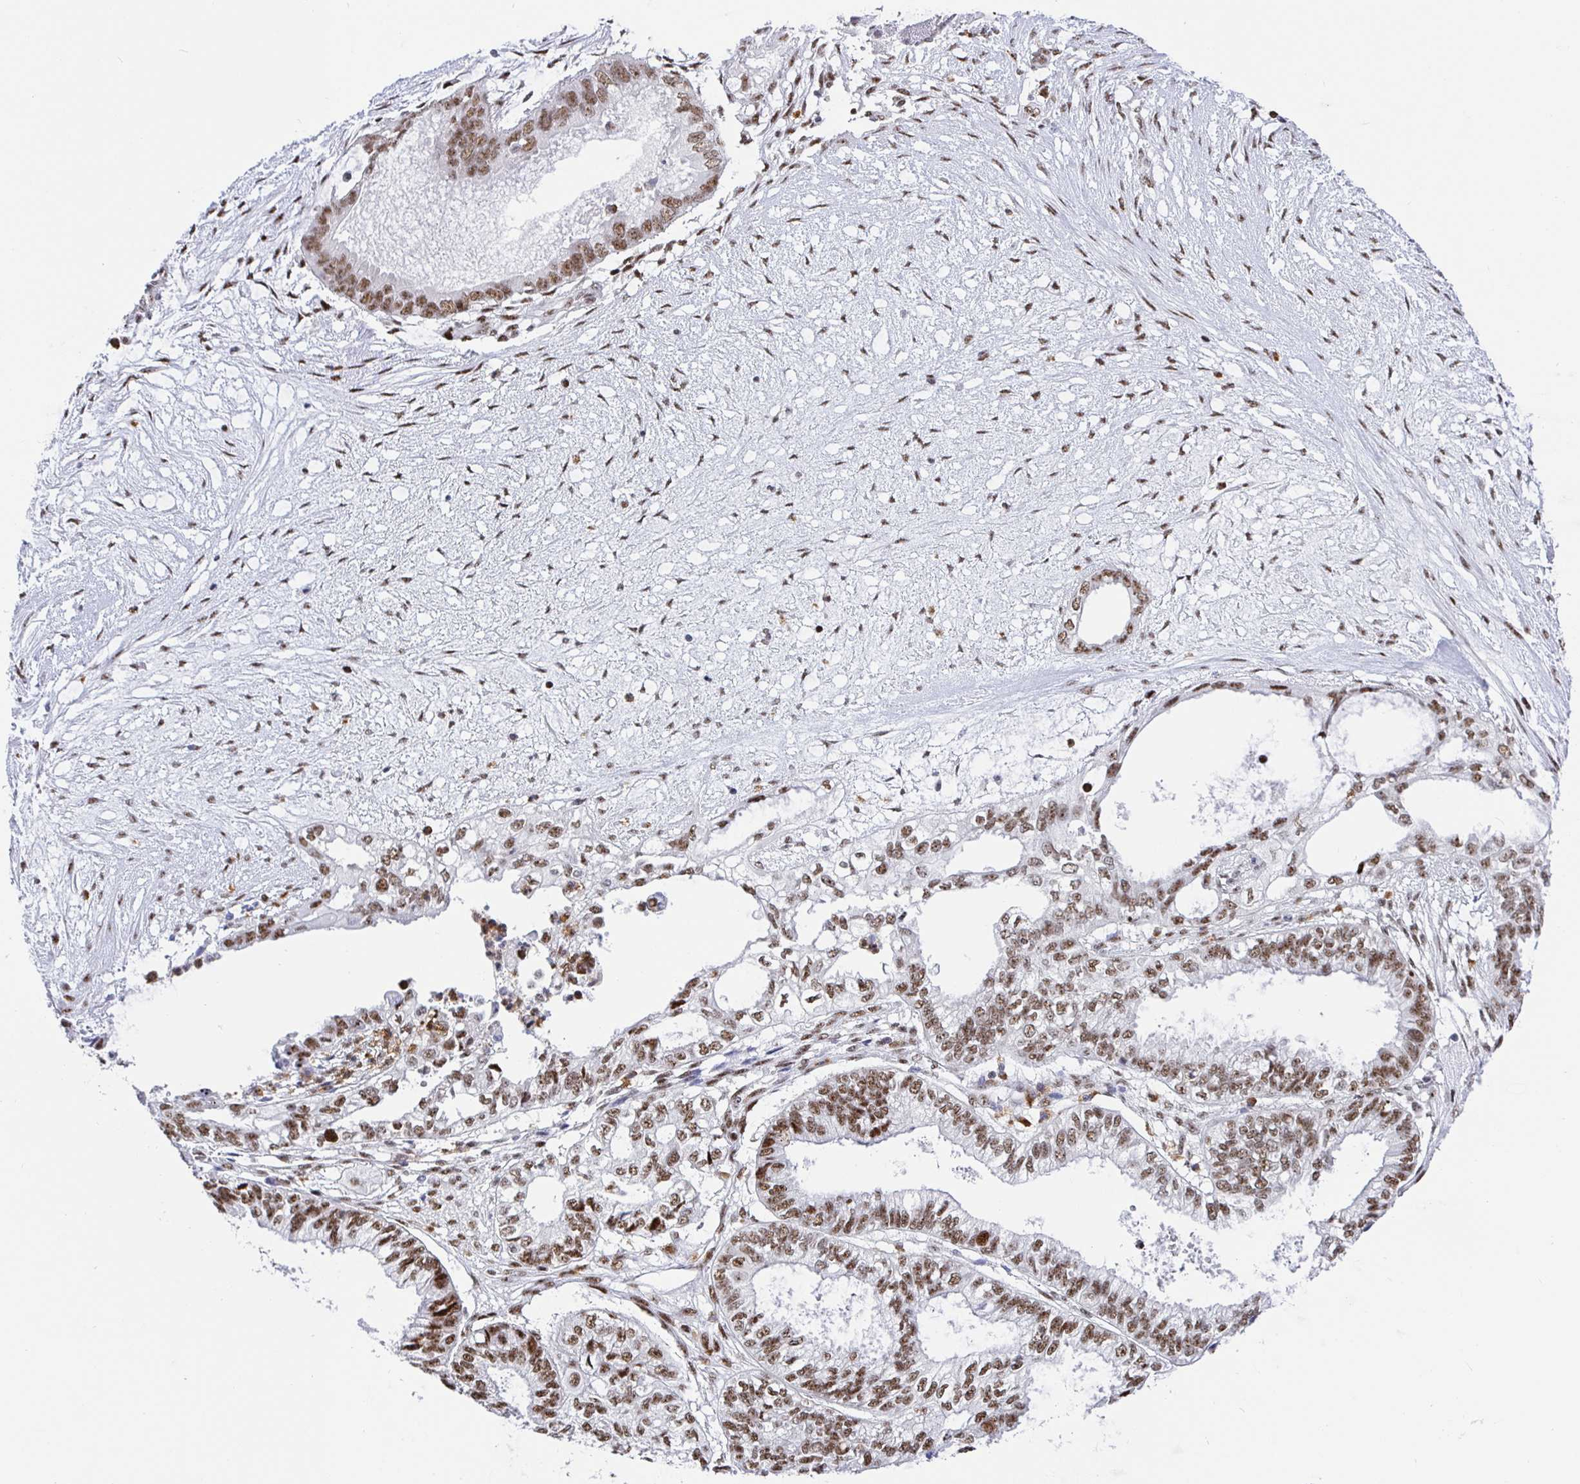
{"staining": {"intensity": "moderate", "quantity": ">75%", "location": "nuclear"}, "tissue": "ovarian cancer", "cell_type": "Tumor cells", "image_type": "cancer", "snomed": [{"axis": "morphology", "description": "Carcinoma, endometroid"}, {"axis": "topography", "description": "Ovary"}], "caption": "Endometroid carcinoma (ovarian) stained with DAB immunohistochemistry (IHC) shows medium levels of moderate nuclear expression in approximately >75% of tumor cells.", "gene": "SETD5", "patient": {"sex": "female", "age": 64}}